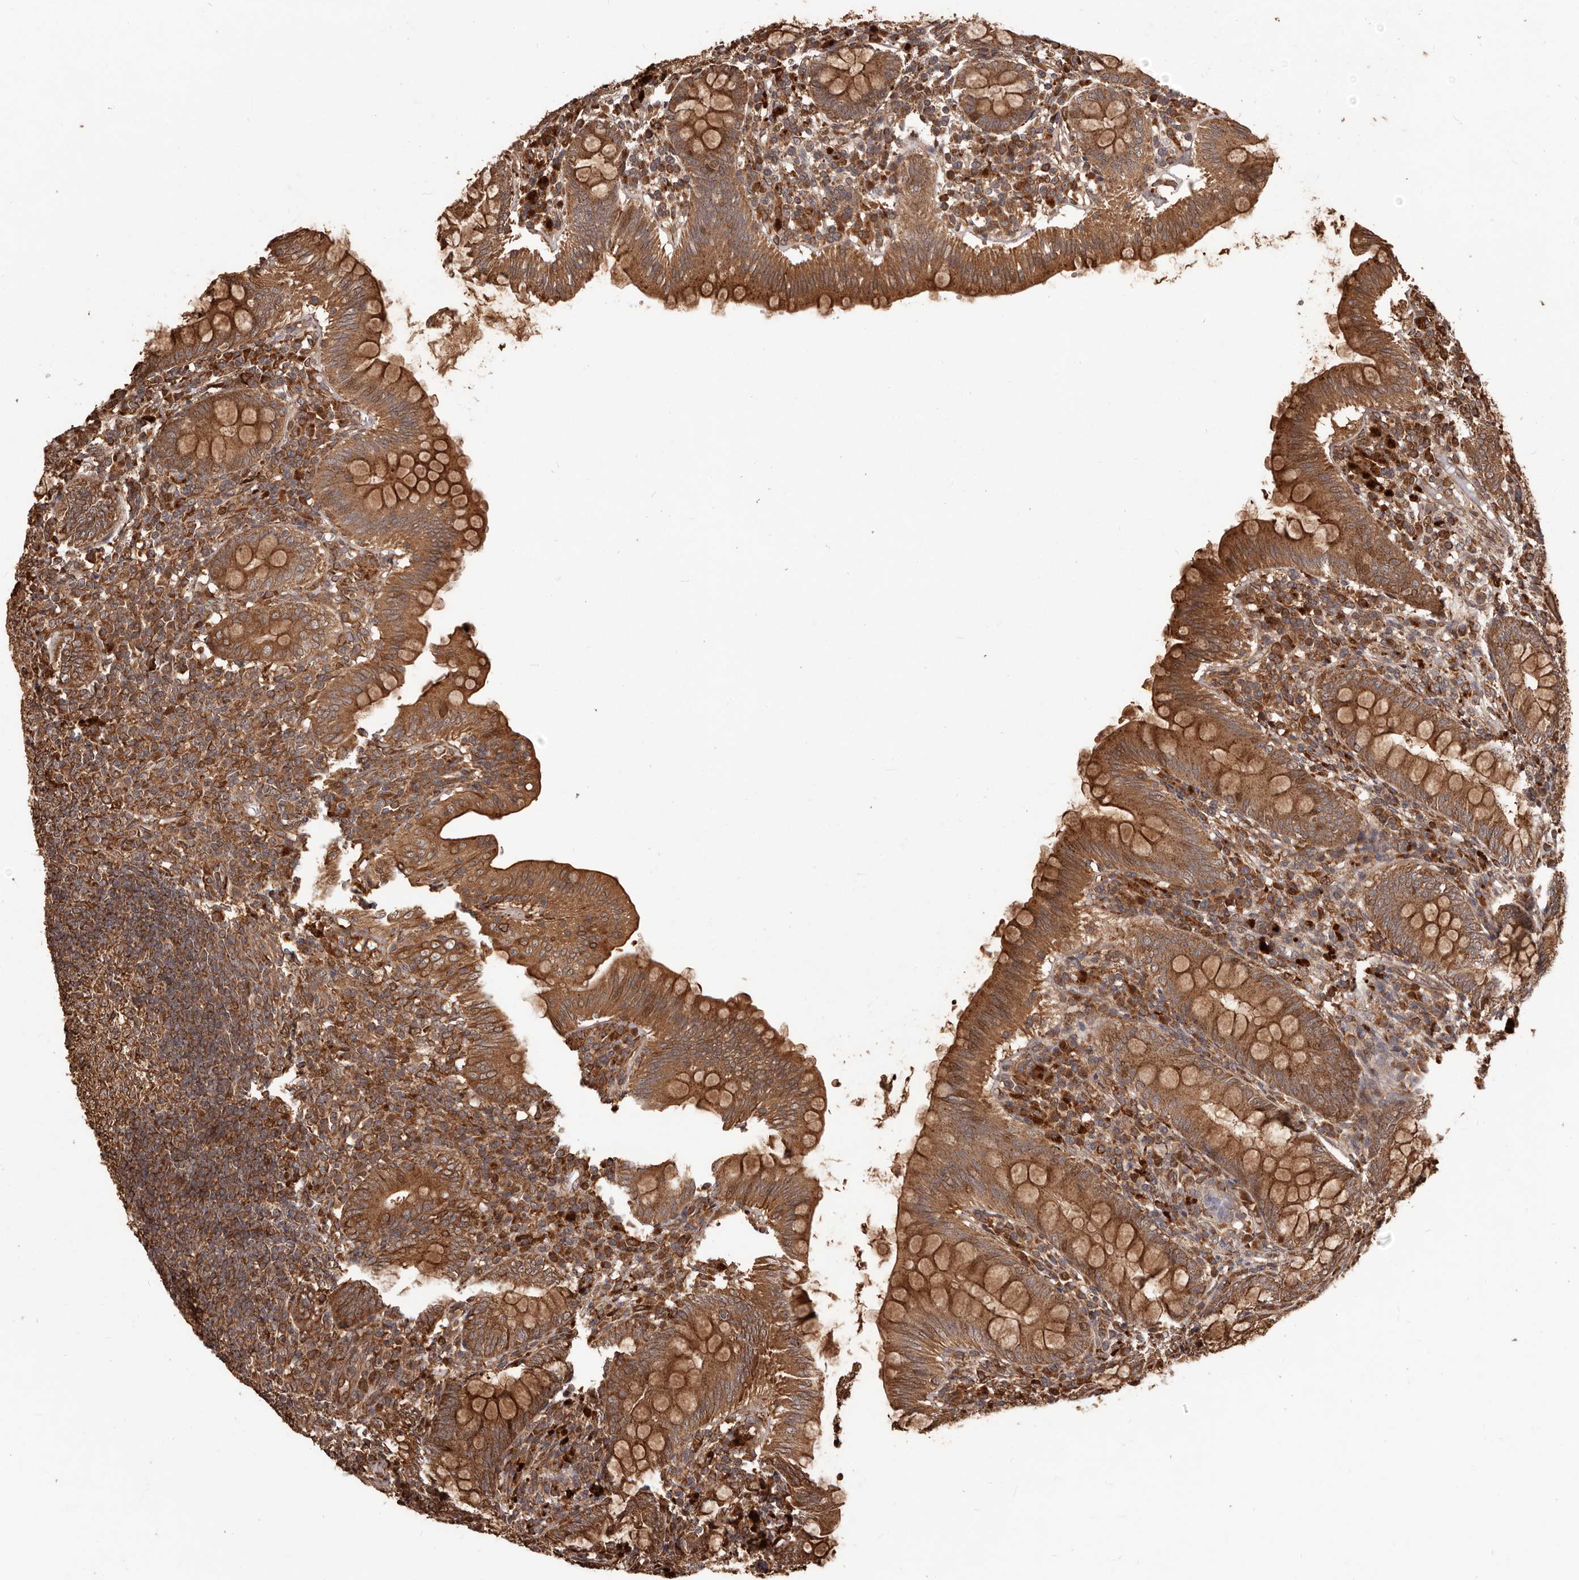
{"staining": {"intensity": "strong", "quantity": ">75%", "location": "cytoplasmic/membranous"}, "tissue": "appendix", "cell_type": "Glandular cells", "image_type": "normal", "snomed": [{"axis": "morphology", "description": "Normal tissue, NOS"}, {"axis": "topography", "description": "Appendix"}], "caption": "Appendix stained with DAB immunohistochemistry (IHC) exhibits high levels of strong cytoplasmic/membranous positivity in approximately >75% of glandular cells.", "gene": "MTO1", "patient": {"sex": "male", "age": 14}}